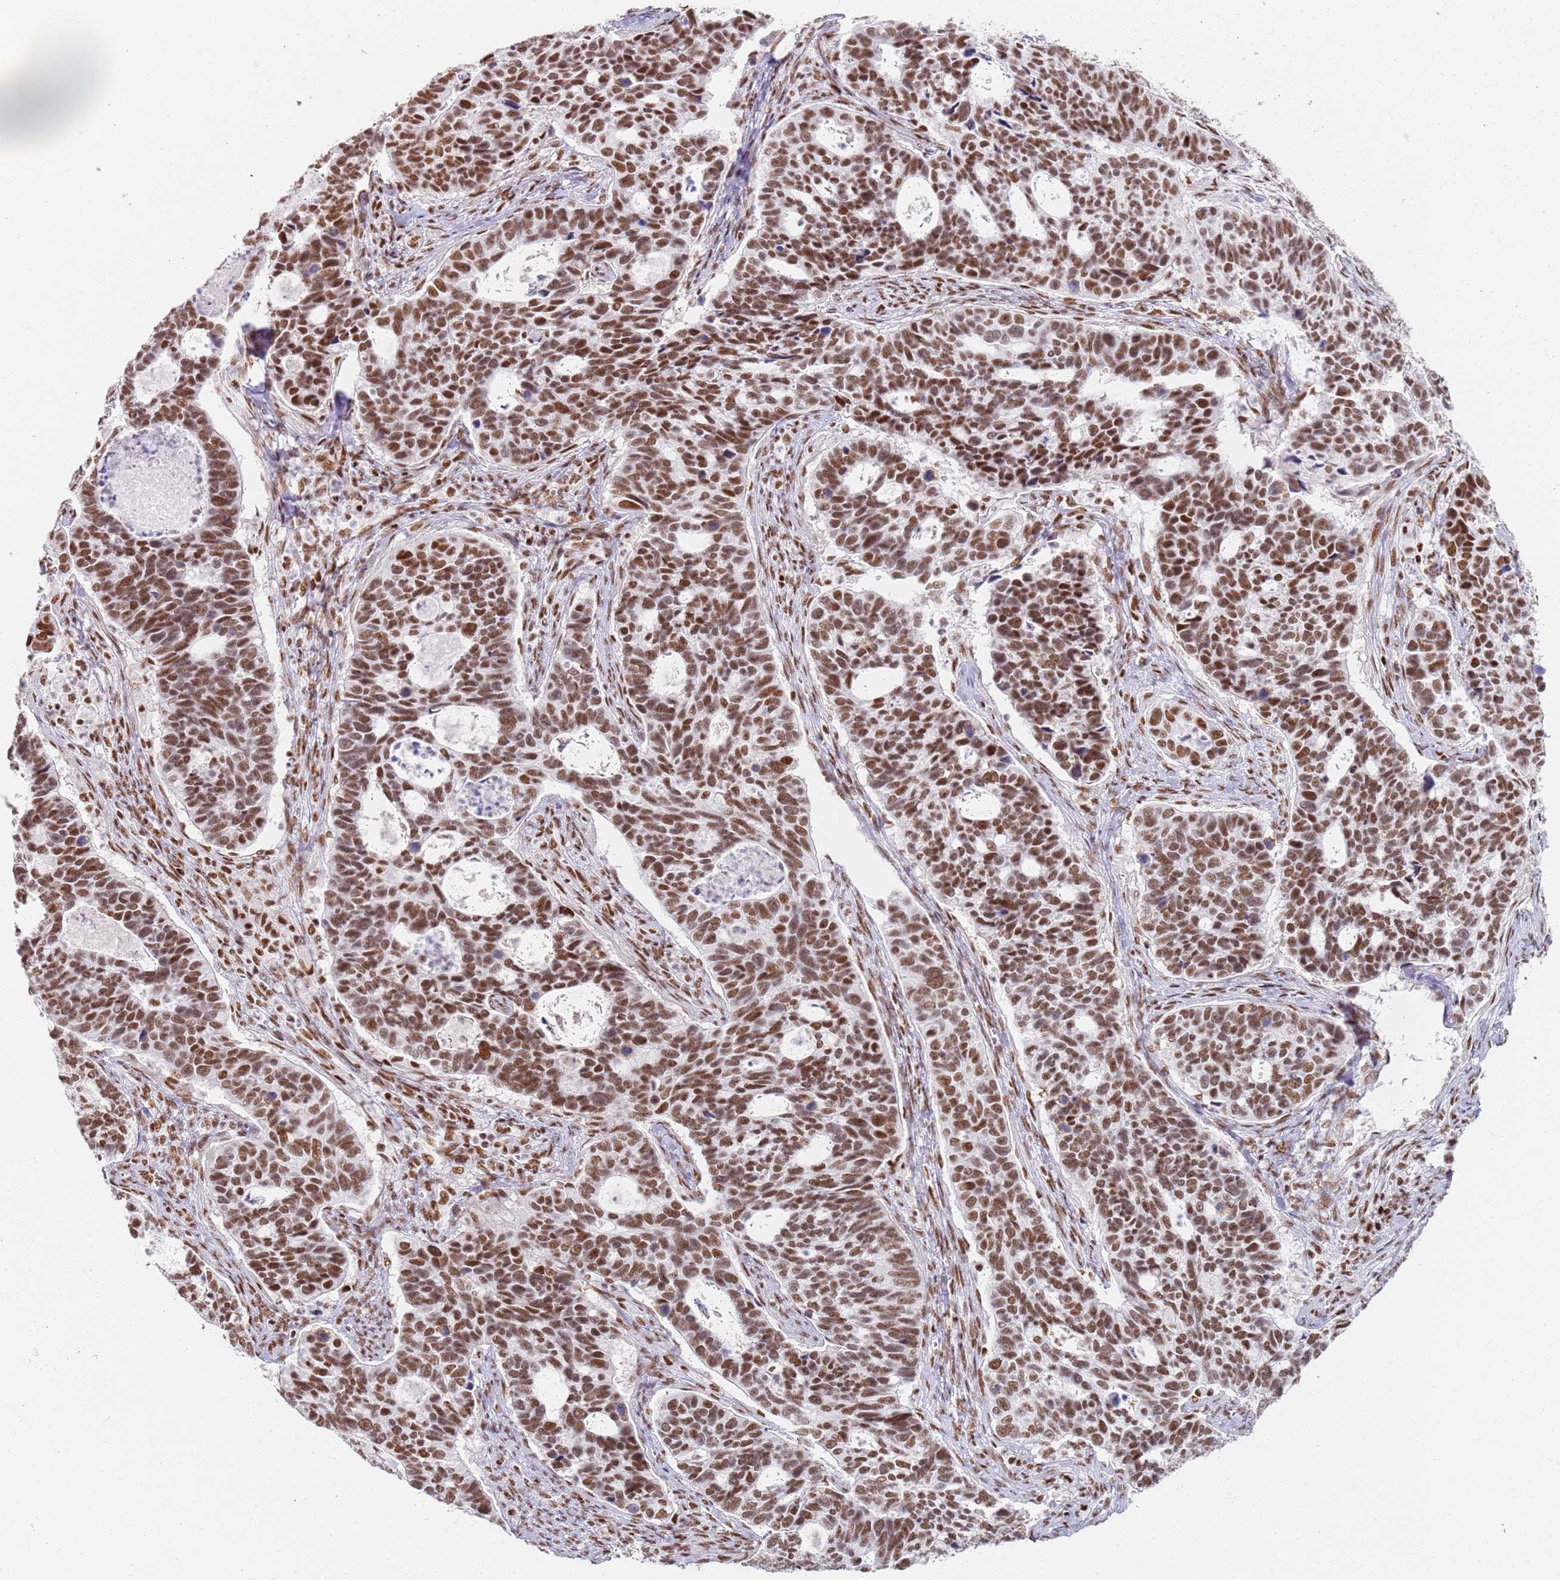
{"staining": {"intensity": "moderate", "quantity": ">75%", "location": "nuclear"}, "tissue": "cervical cancer", "cell_type": "Tumor cells", "image_type": "cancer", "snomed": [{"axis": "morphology", "description": "Squamous cell carcinoma, NOS"}, {"axis": "topography", "description": "Cervix"}], "caption": "About >75% of tumor cells in human cervical squamous cell carcinoma show moderate nuclear protein expression as visualized by brown immunohistochemical staining.", "gene": "AKAP8L", "patient": {"sex": "female", "age": 38}}